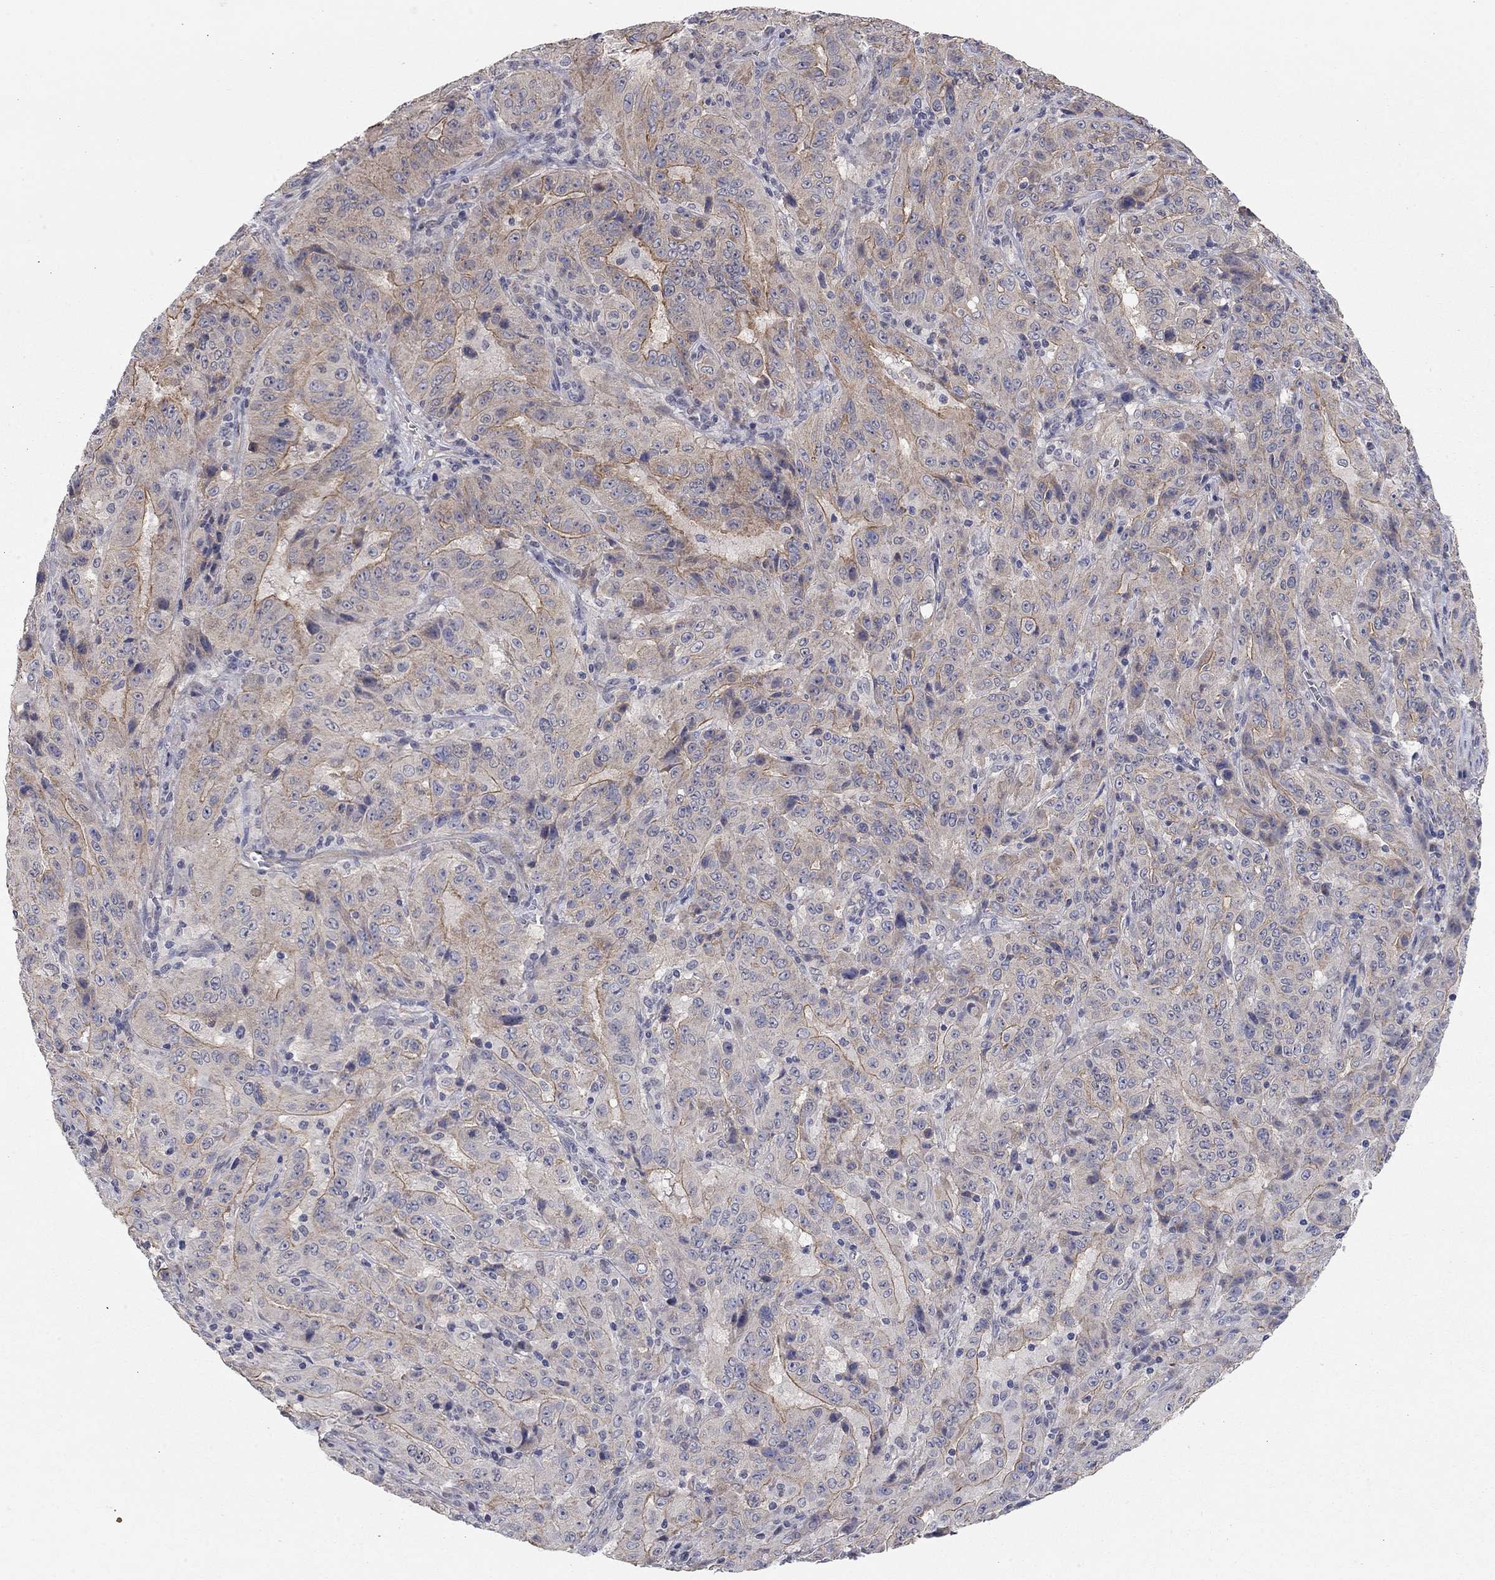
{"staining": {"intensity": "strong", "quantity": "<25%", "location": "cytoplasmic/membranous"}, "tissue": "pancreatic cancer", "cell_type": "Tumor cells", "image_type": "cancer", "snomed": [{"axis": "morphology", "description": "Adenocarcinoma, NOS"}, {"axis": "topography", "description": "Pancreas"}], "caption": "Pancreatic cancer (adenocarcinoma) was stained to show a protein in brown. There is medium levels of strong cytoplasmic/membranous staining in about <25% of tumor cells. (brown staining indicates protein expression, while blue staining denotes nuclei).", "gene": "WASF3", "patient": {"sex": "male", "age": 63}}